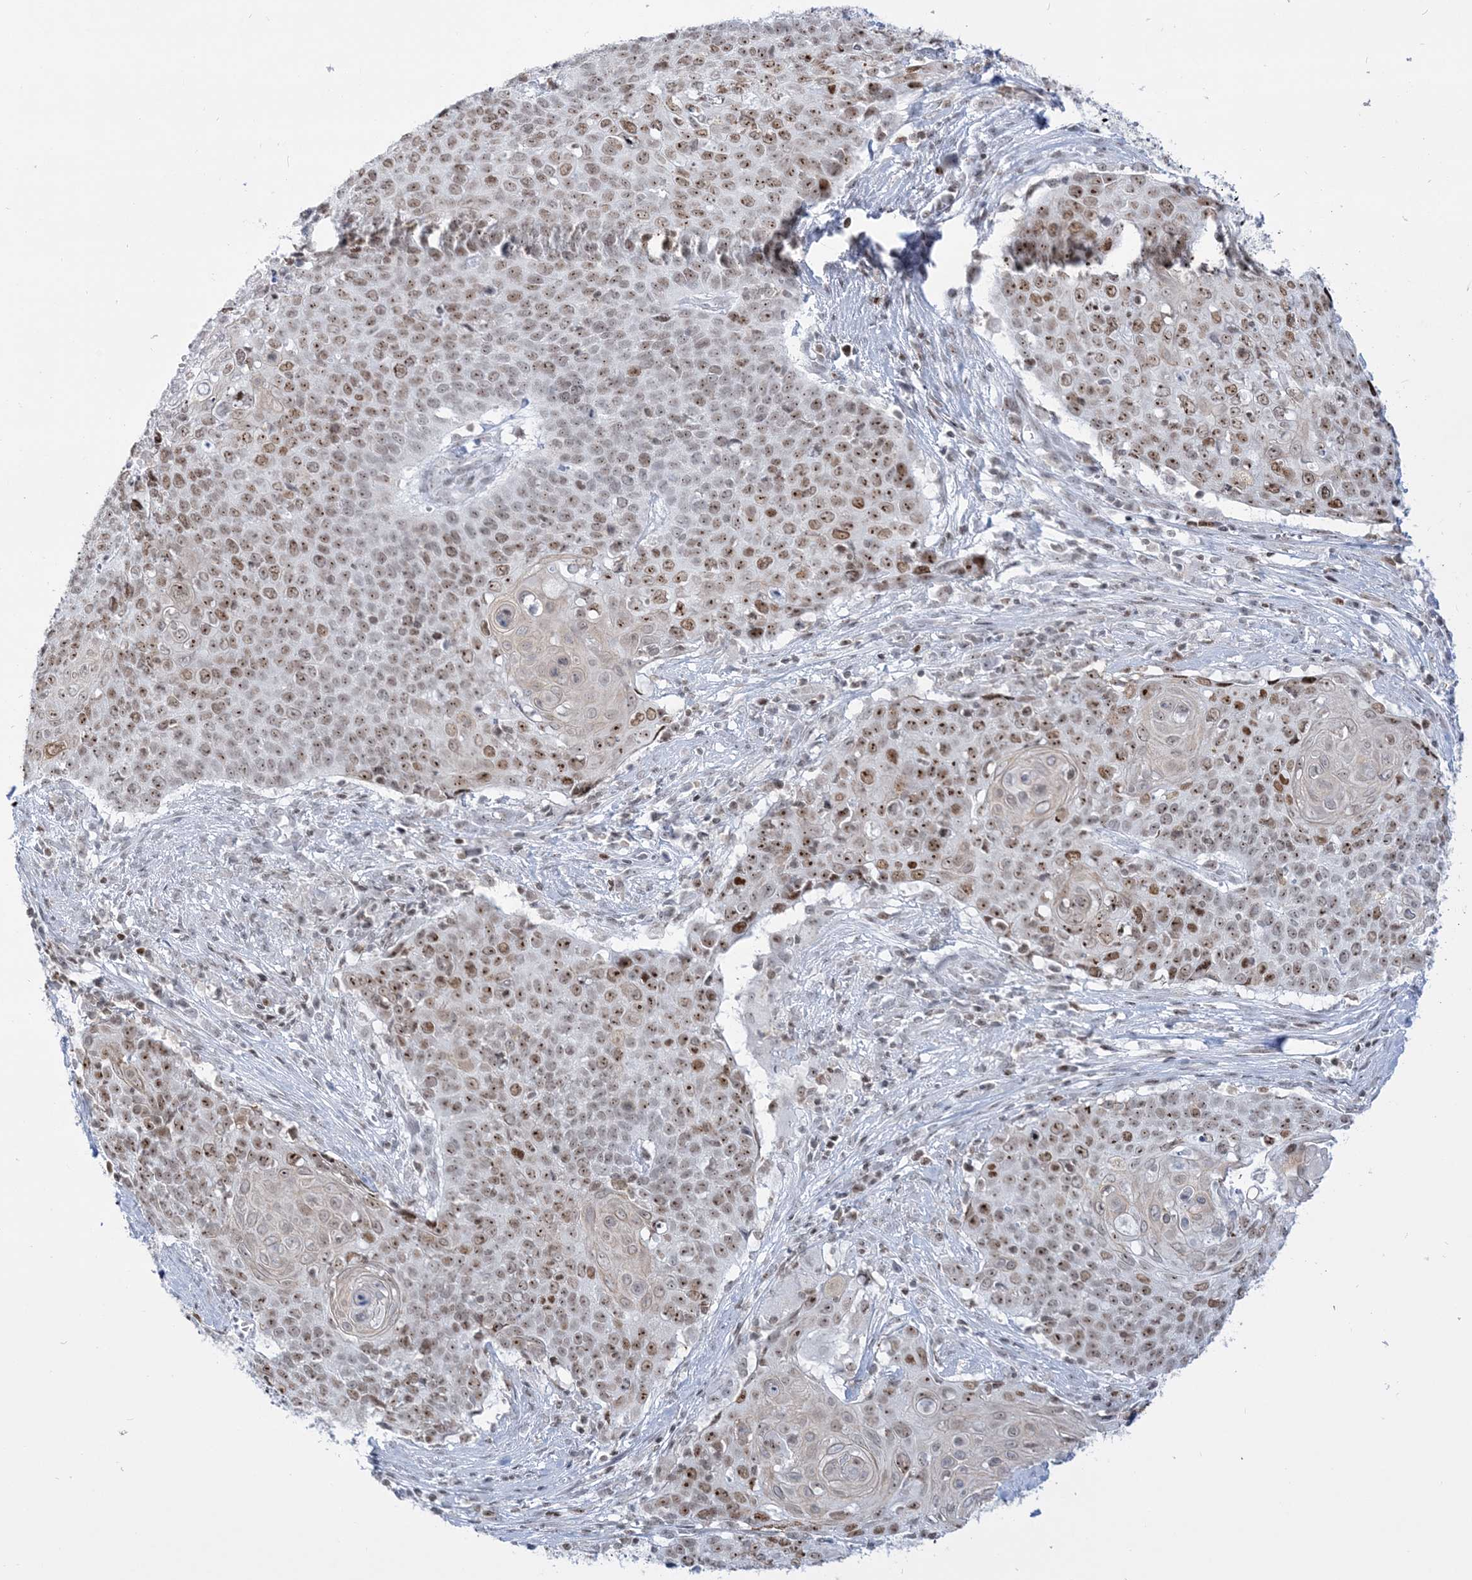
{"staining": {"intensity": "moderate", "quantity": ">75%", "location": "nuclear"}, "tissue": "cervical cancer", "cell_type": "Tumor cells", "image_type": "cancer", "snomed": [{"axis": "morphology", "description": "Squamous cell carcinoma, NOS"}, {"axis": "topography", "description": "Cervix"}], "caption": "Immunohistochemical staining of human squamous cell carcinoma (cervical) displays medium levels of moderate nuclear protein expression in about >75% of tumor cells.", "gene": "DDX21", "patient": {"sex": "female", "age": 39}}